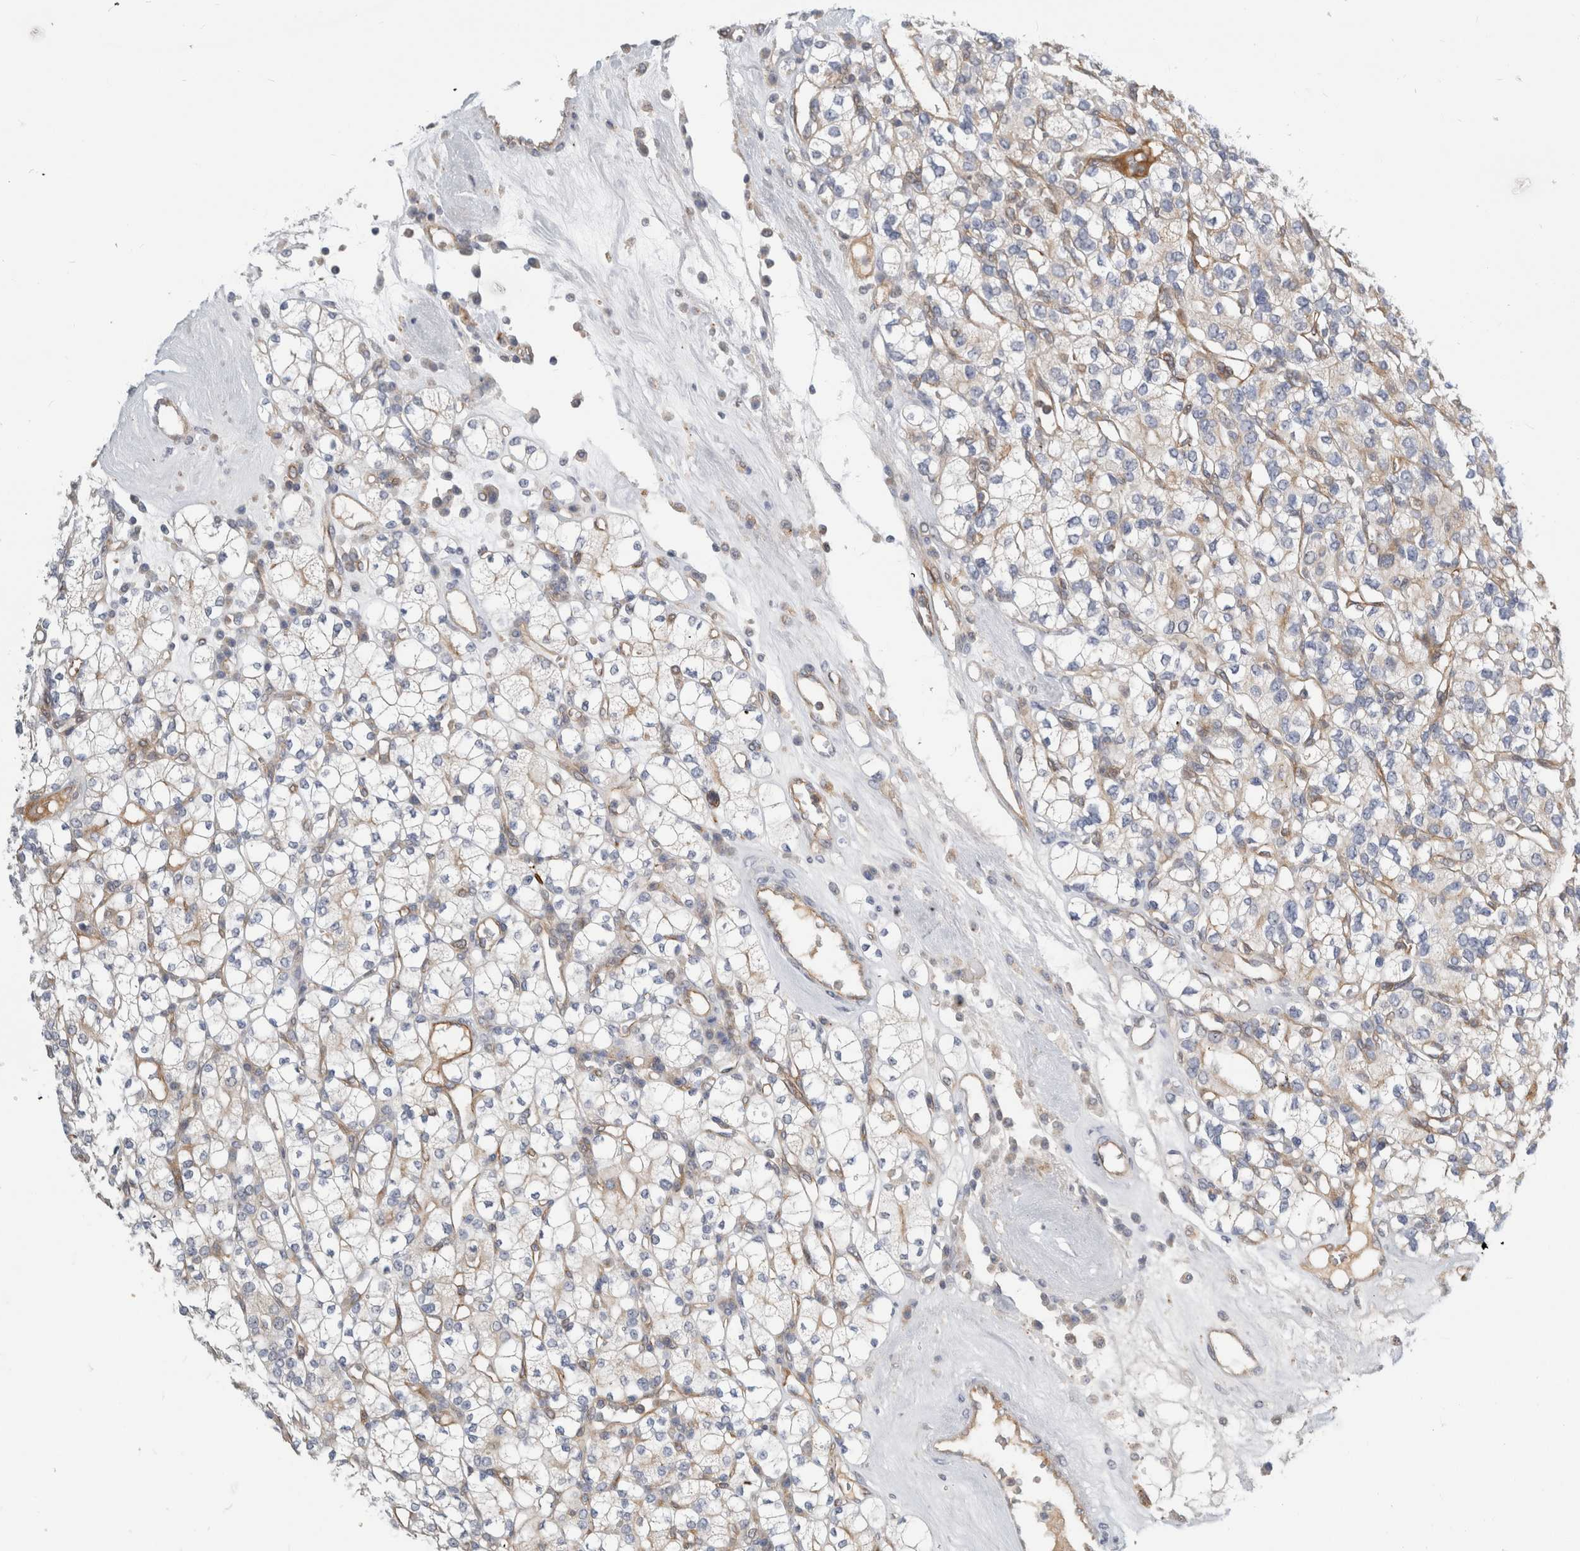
{"staining": {"intensity": "negative", "quantity": "none", "location": "none"}, "tissue": "renal cancer", "cell_type": "Tumor cells", "image_type": "cancer", "snomed": [{"axis": "morphology", "description": "Adenocarcinoma, NOS"}, {"axis": "topography", "description": "Kidney"}], "caption": "High magnification brightfield microscopy of renal cancer stained with DAB (3,3'-diaminobenzidine) (brown) and counterstained with hematoxylin (blue): tumor cells show no significant staining.", "gene": "KPNA5", "patient": {"sex": "male", "age": 77}}